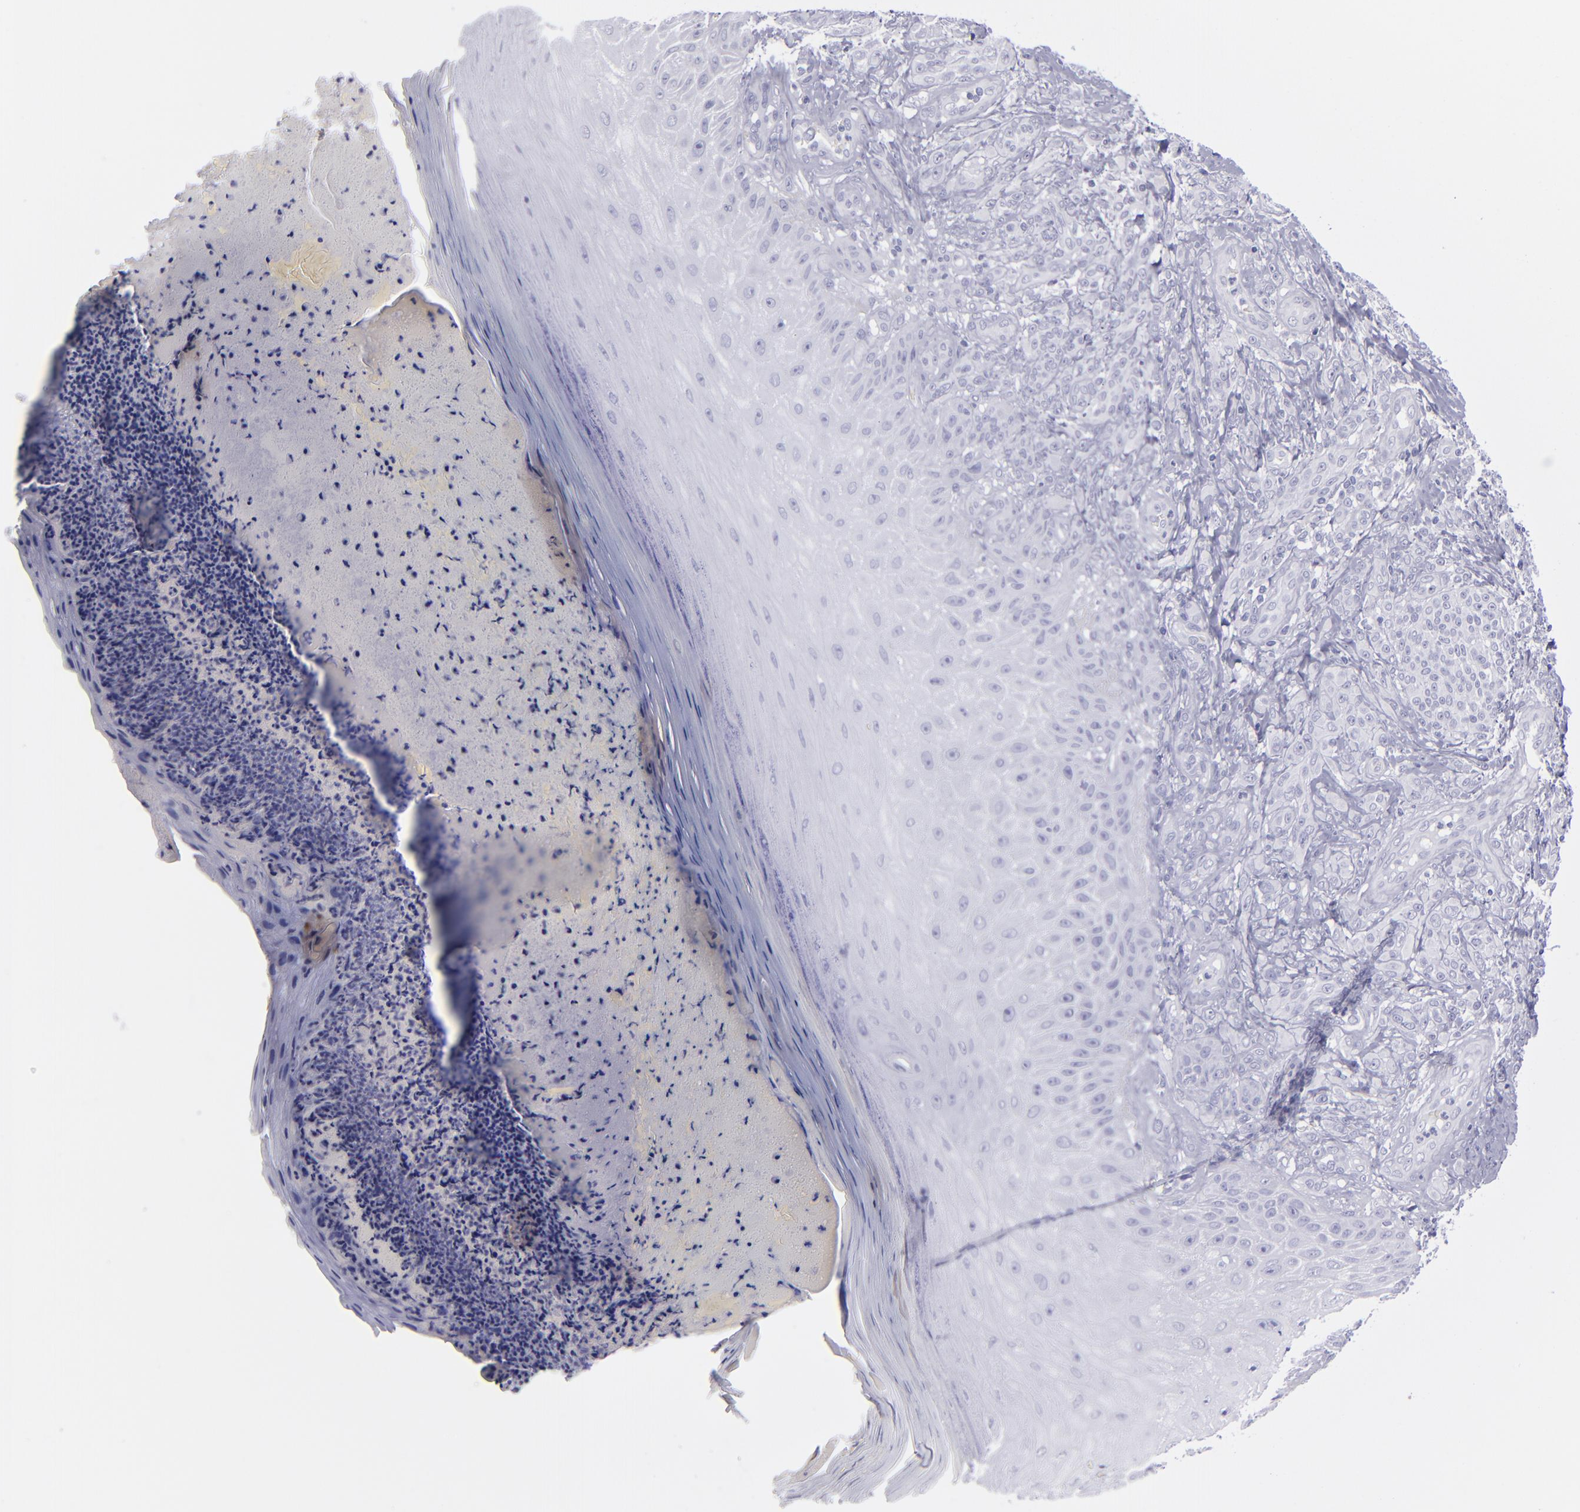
{"staining": {"intensity": "negative", "quantity": "none", "location": "none"}, "tissue": "melanoma", "cell_type": "Tumor cells", "image_type": "cancer", "snomed": [{"axis": "morphology", "description": "Malignant melanoma, NOS"}, {"axis": "topography", "description": "Skin"}], "caption": "An immunohistochemistry (IHC) image of melanoma is shown. There is no staining in tumor cells of melanoma. The staining was performed using DAB (3,3'-diaminobenzidine) to visualize the protein expression in brown, while the nuclei were stained in blue with hematoxylin (Magnification: 20x).", "gene": "CD22", "patient": {"sex": "male", "age": 57}}